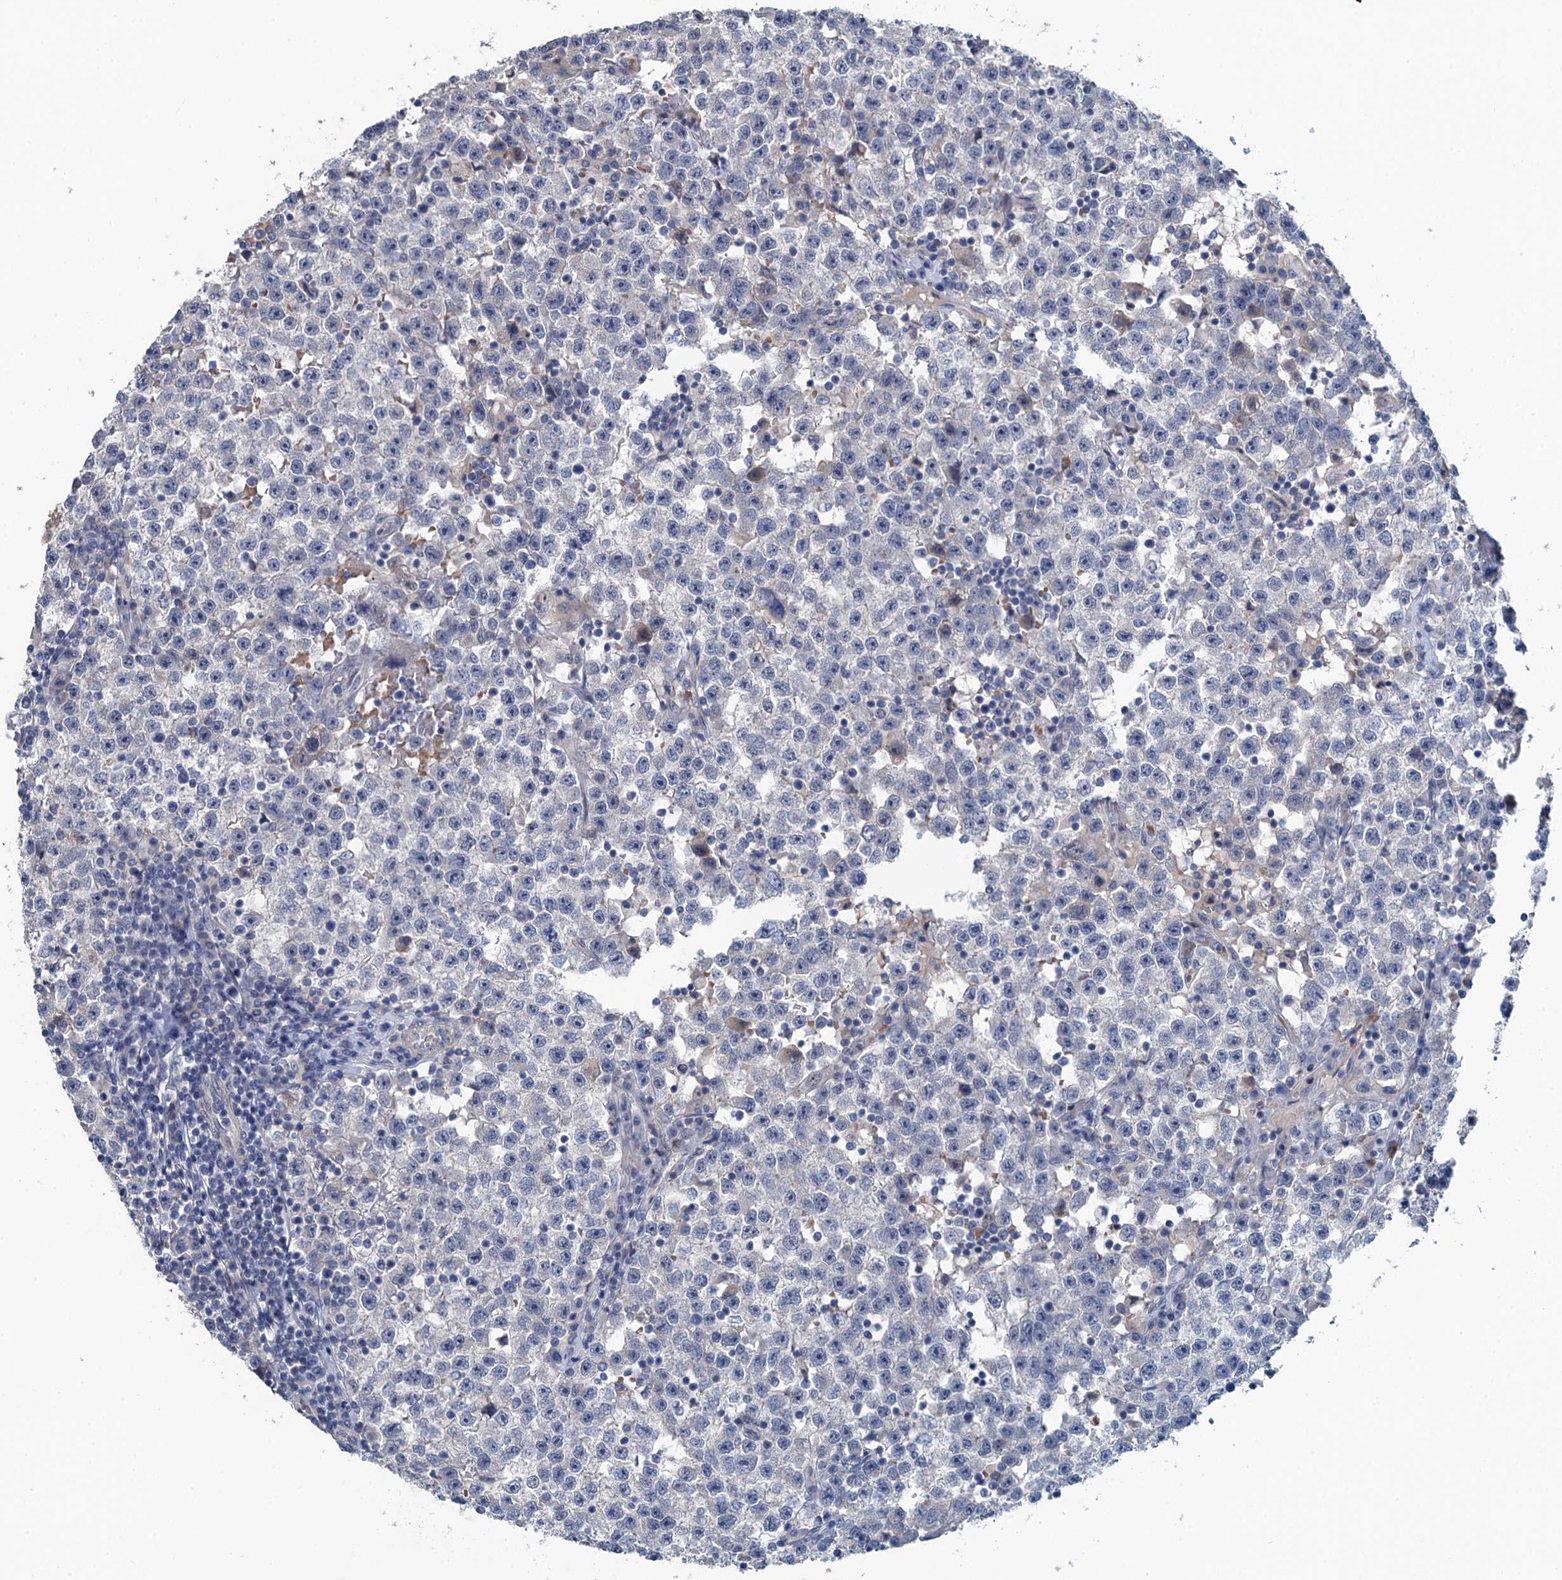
{"staining": {"intensity": "negative", "quantity": "none", "location": "none"}, "tissue": "testis cancer", "cell_type": "Tumor cells", "image_type": "cancer", "snomed": [{"axis": "morphology", "description": "Seminoma, NOS"}, {"axis": "topography", "description": "Testis"}], "caption": "The image displays no significant positivity in tumor cells of testis cancer.", "gene": "MYO16", "patient": {"sex": "male", "age": 22}}